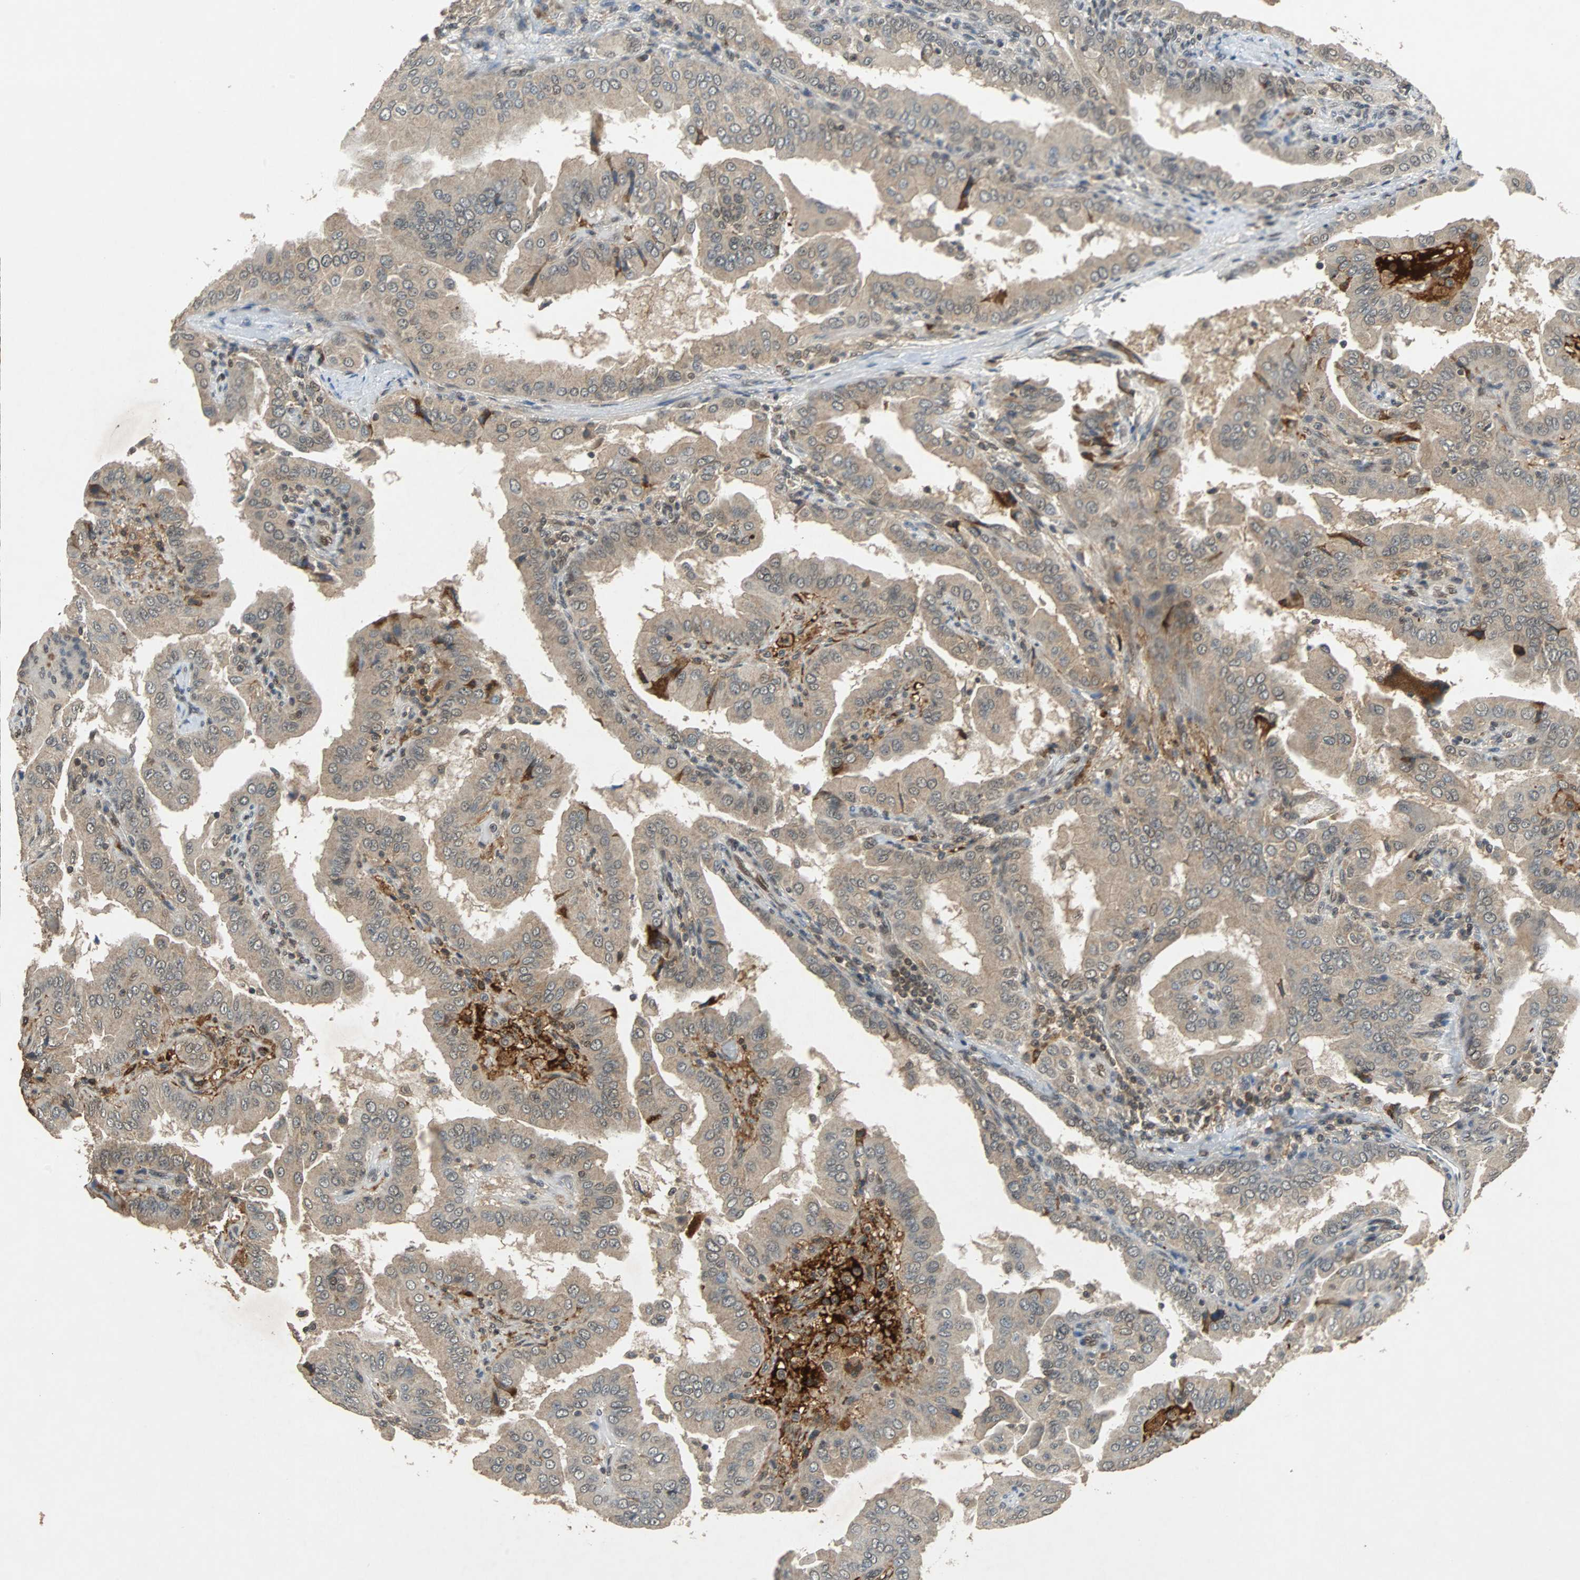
{"staining": {"intensity": "weak", "quantity": ">75%", "location": "cytoplasmic/membranous"}, "tissue": "thyroid cancer", "cell_type": "Tumor cells", "image_type": "cancer", "snomed": [{"axis": "morphology", "description": "Papillary adenocarcinoma, NOS"}, {"axis": "topography", "description": "Thyroid gland"}], "caption": "Immunohistochemical staining of human thyroid cancer (papillary adenocarcinoma) exhibits low levels of weak cytoplasmic/membranous positivity in about >75% of tumor cells. (DAB (3,3'-diaminobenzidine) IHC with brightfield microscopy, high magnification).", "gene": "PHC1", "patient": {"sex": "male", "age": 33}}